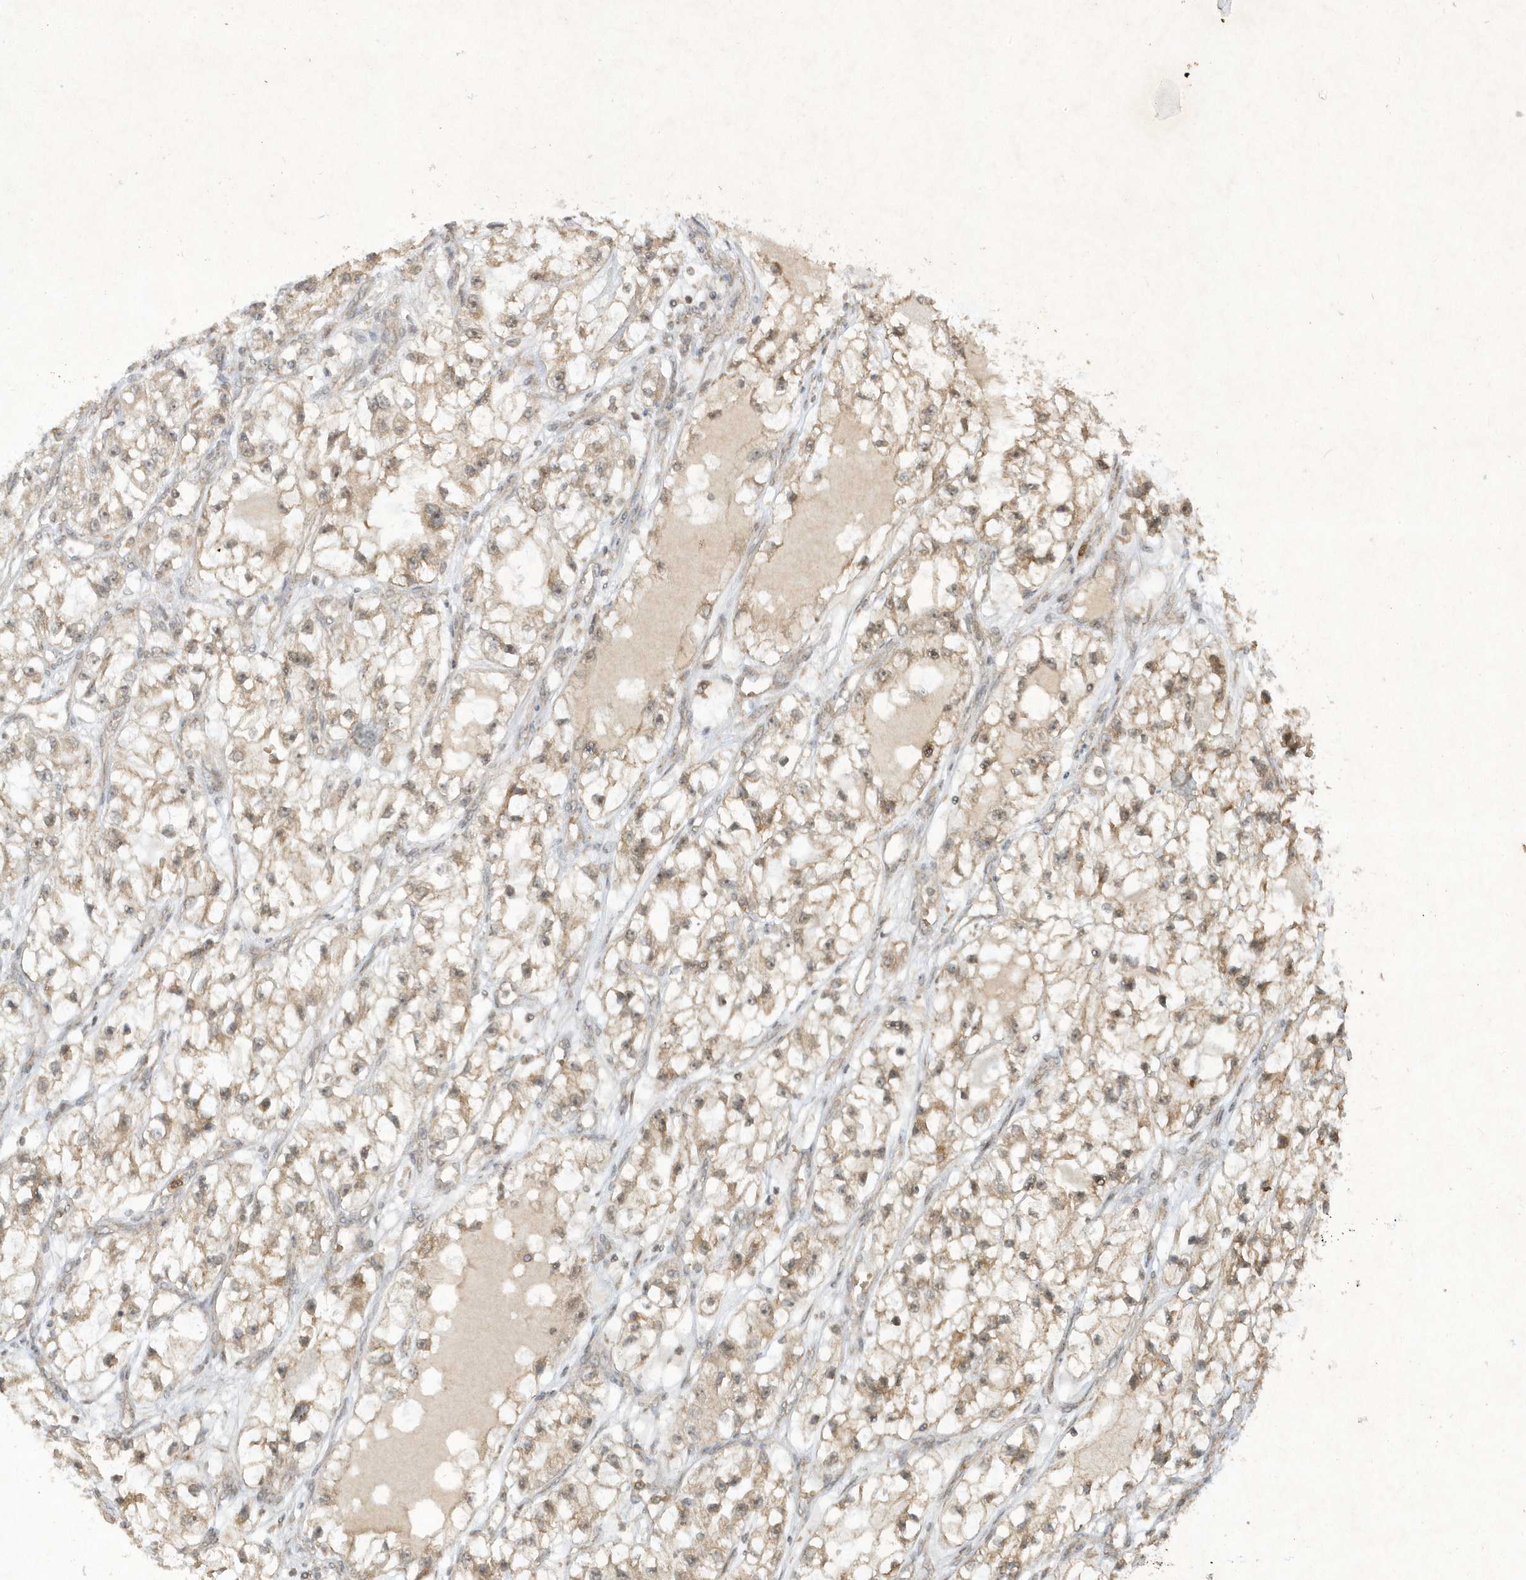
{"staining": {"intensity": "weak", "quantity": "25%-75%", "location": "cytoplasmic/membranous"}, "tissue": "renal cancer", "cell_type": "Tumor cells", "image_type": "cancer", "snomed": [{"axis": "morphology", "description": "Adenocarcinoma, NOS"}, {"axis": "topography", "description": "Kidney"}], "caption": "There is low levels of weak cytoplasmic/membranous expression in tumor cells of renal cancer, as demonstrated by immunohistochemical staining (brown color).", "gene": "ZNF213", "patient": {"sex": "female", "age": 57}}